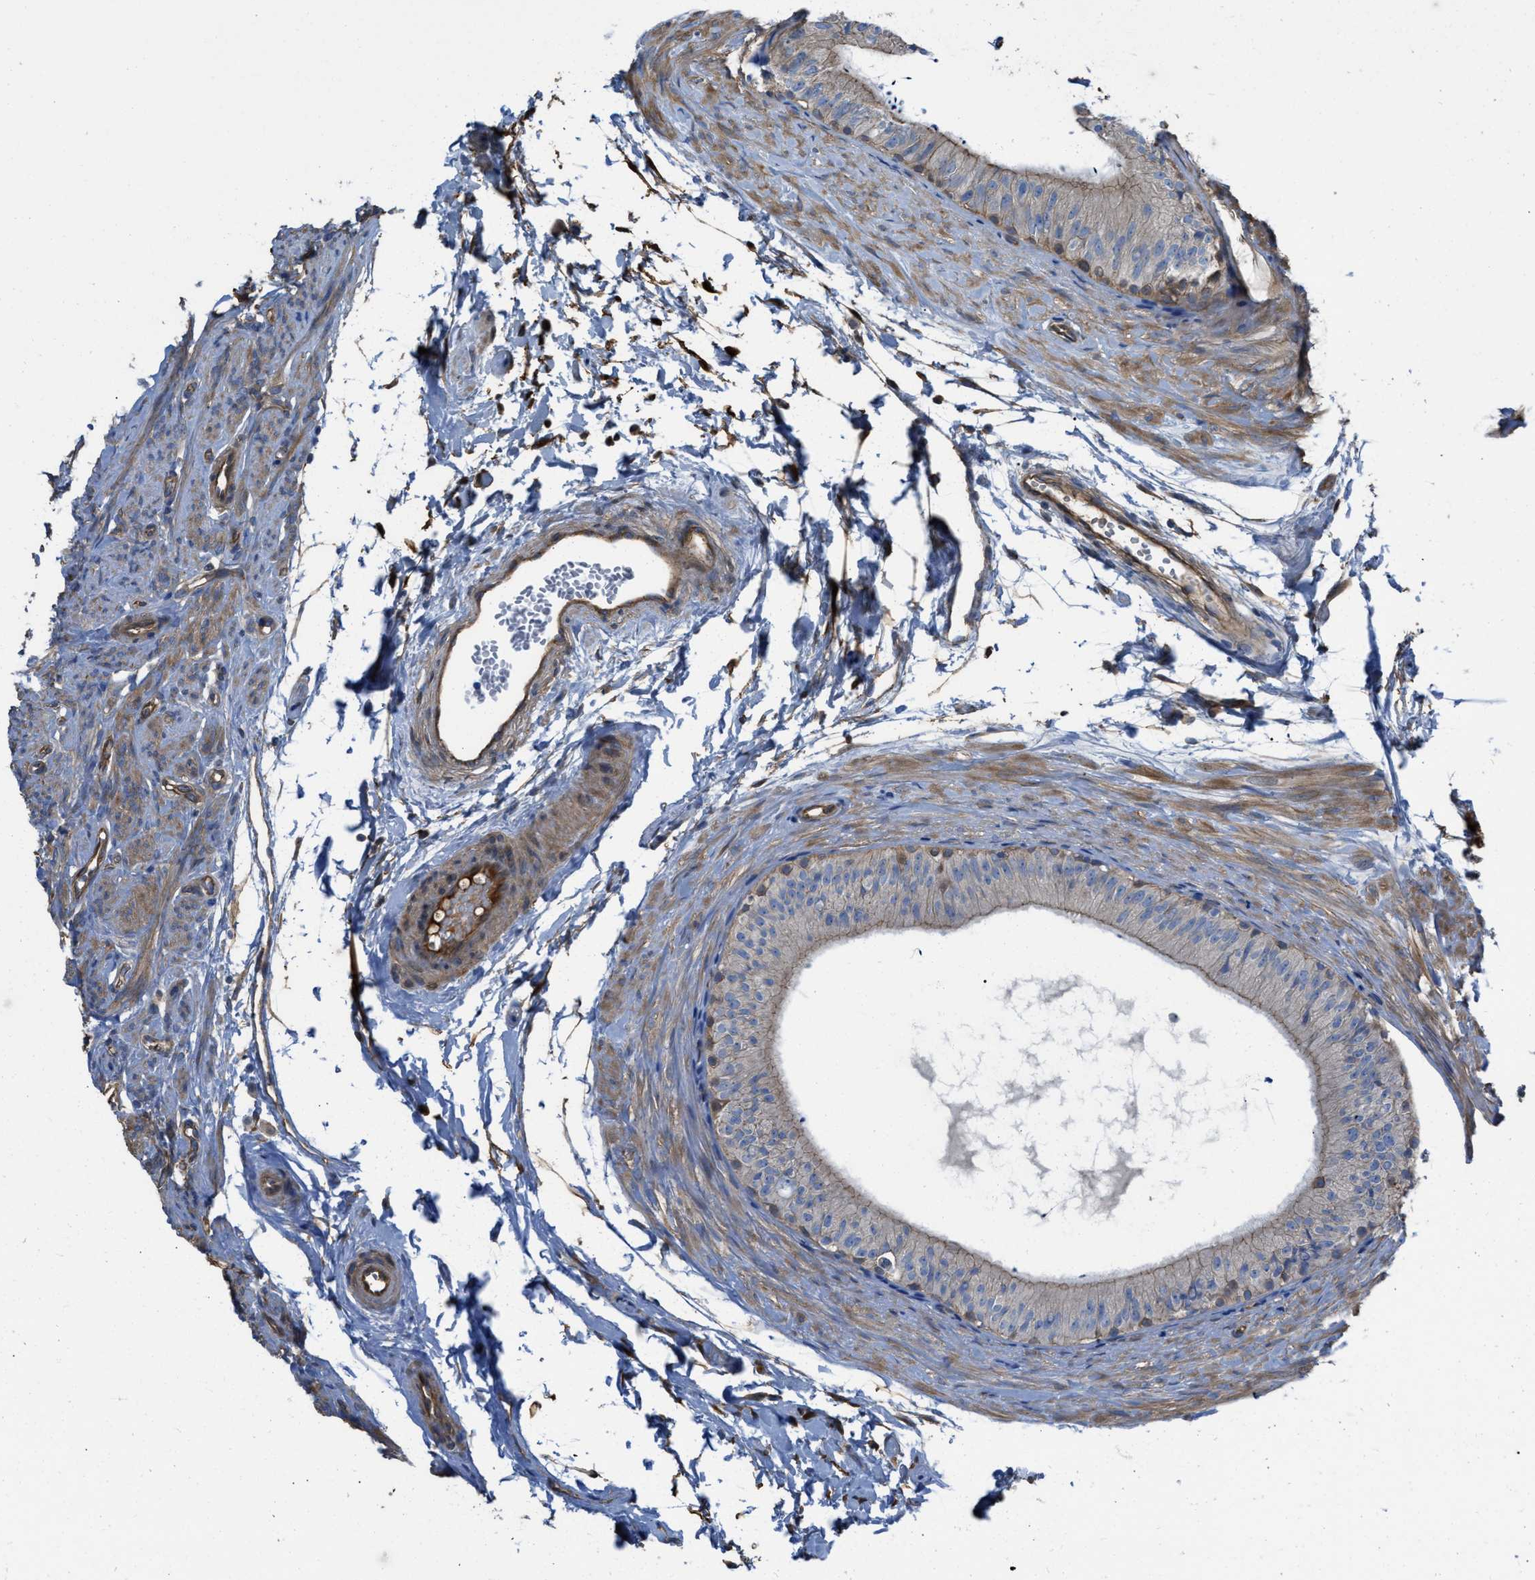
{"staining": {"intensity": "weak", "quantity": "25%-75%", "location": "cytoplasmic/membranous"}, "tissue": "epididymis", "cell_type": "Glandular cells", "image_type": "normal", "snomed": [{"axis": "morphology", "description": "Normal tissue, NOS"}, {"axis": "topography", "description": "Epididymis"}], "caption": "Approximately 25%-75% of glandular cells in normal human epididymis demonstrate weak cytoplasmic/membranous protein expression as visualized by brown immunohistochemical staining.", "gene": "TRIOBP", "patient": {"sex": "male", "age": 56}}